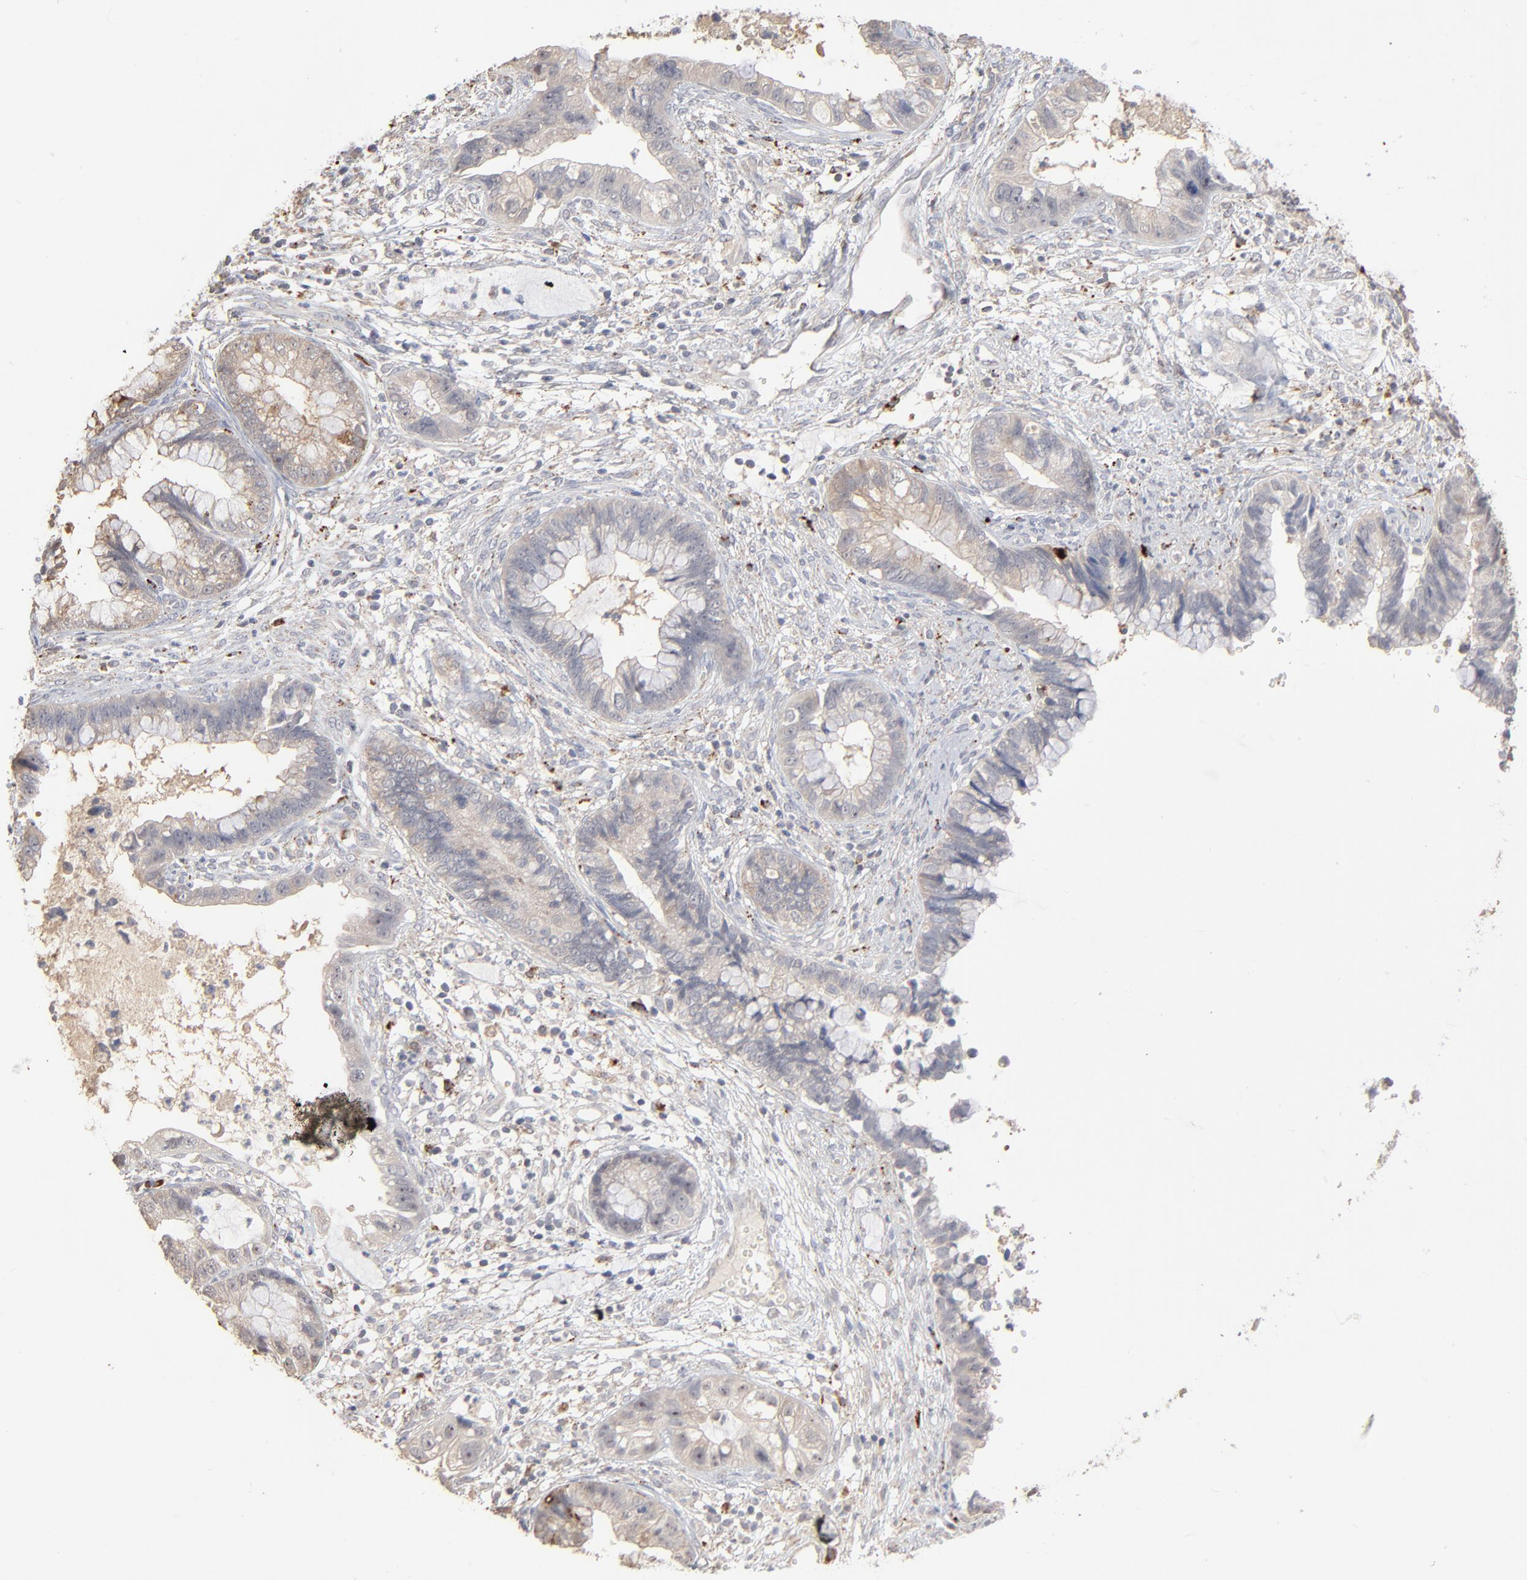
{"staining": {"intensity": "weak", "quantity": ">75%", "location": "cytoplasmic/membranous"}, "tissue": "cervical cancer", "cell_type": "Tumor cells", "image_type": "cancer", "snomed": [{"axis": "morphology", "description": "Adenocarcinoma, NOS"}, {"axis": "topography", "description": "Cervix"}], "caption": "Immunohistochemical staining of human cervical cancer (adenocarcinoma) exhibits low levels of weak cytoplasmic/membranous expression in approximately >75% of tumor cells.", "gene": "POMT2", "patient": {"sex": "female", "age": 44}}